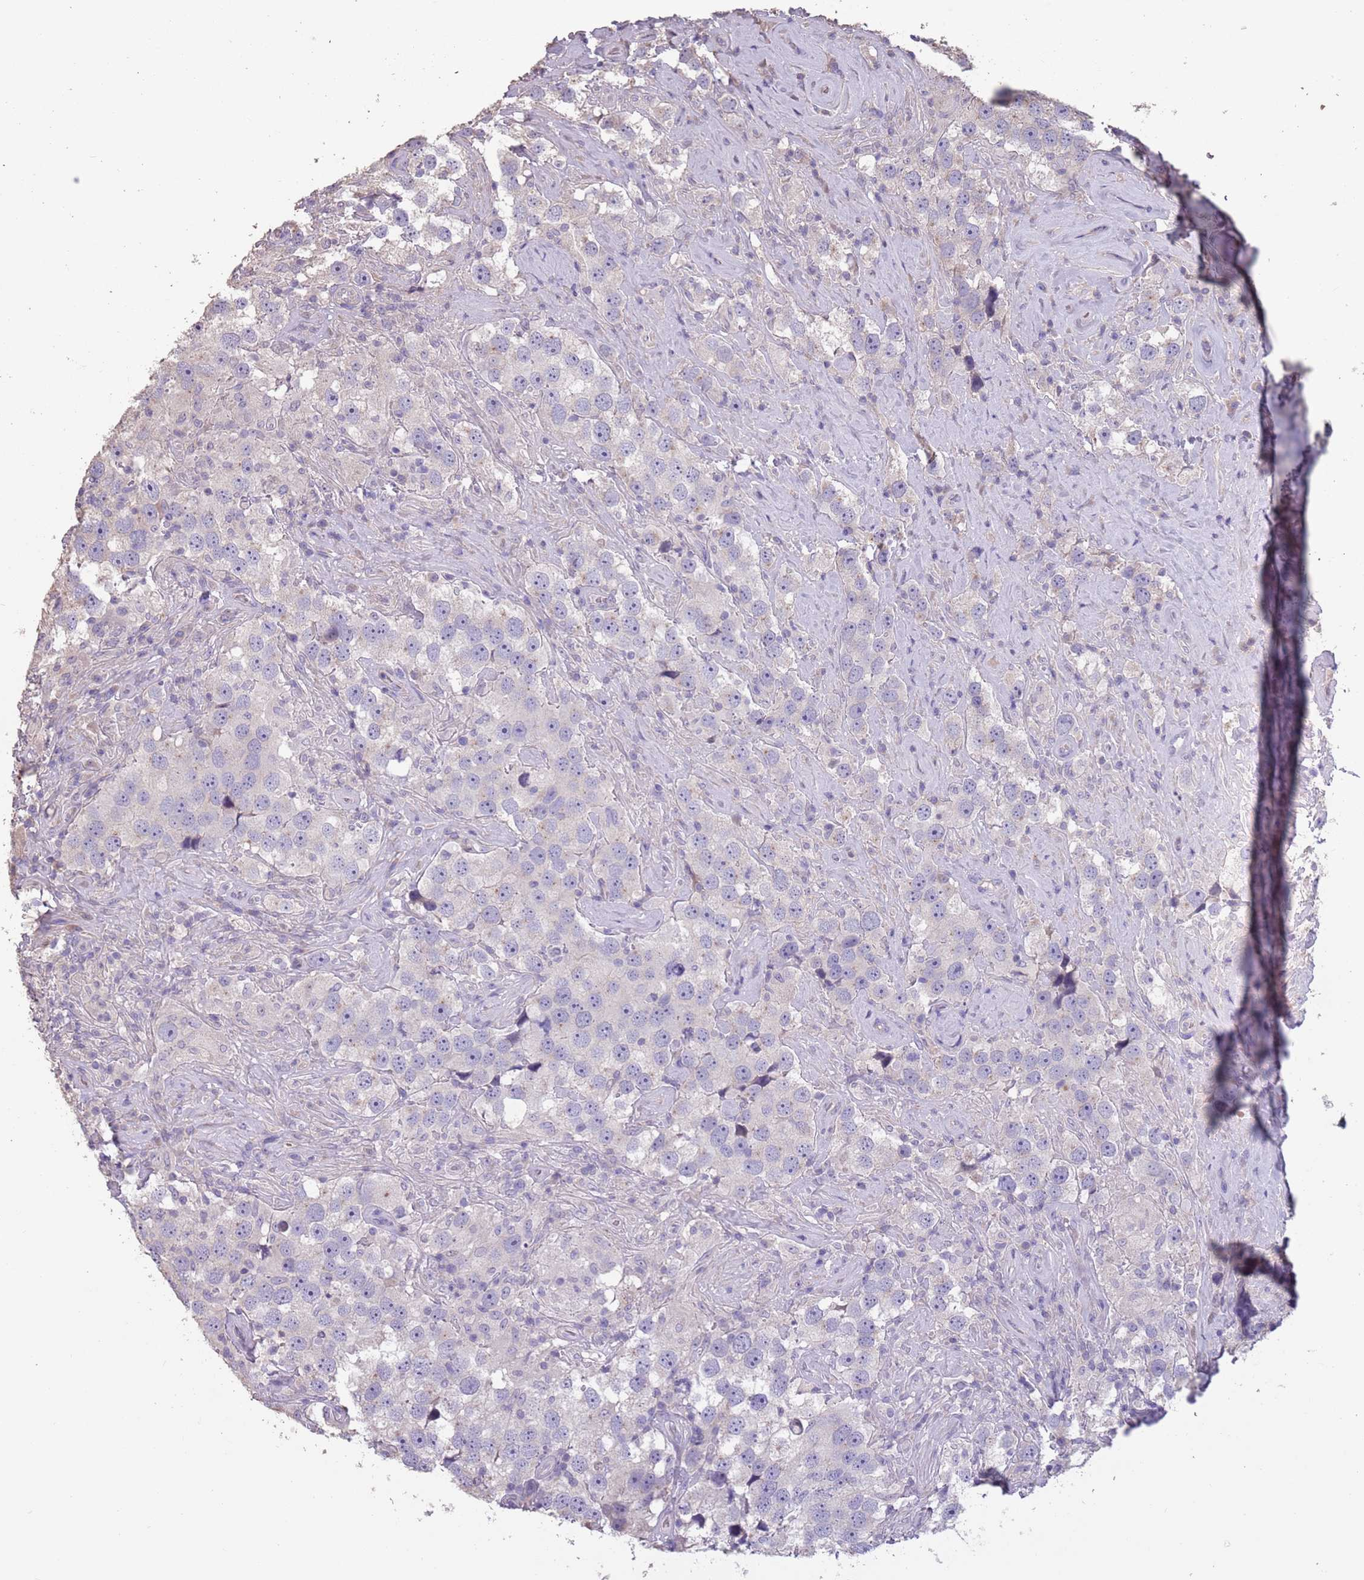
{"staining": {"intensity": "negative", "quantity": "none", "location": "none"}, "tissue": "testis cancer", "cell_type": "Tumor cells", "image_type": "cancer", "snomed": [{"axis": "morphology", "description": "Seminoma, NOS"}, {"axis": "topography", "description": "Testis"}], "caption": "Testis cancer (seminoma) was stained to show a protein in brown. There is no significant positivity in tumor cells.", "gene": "MBD3L1", "patient": {"sex": "male", "age": 49}}